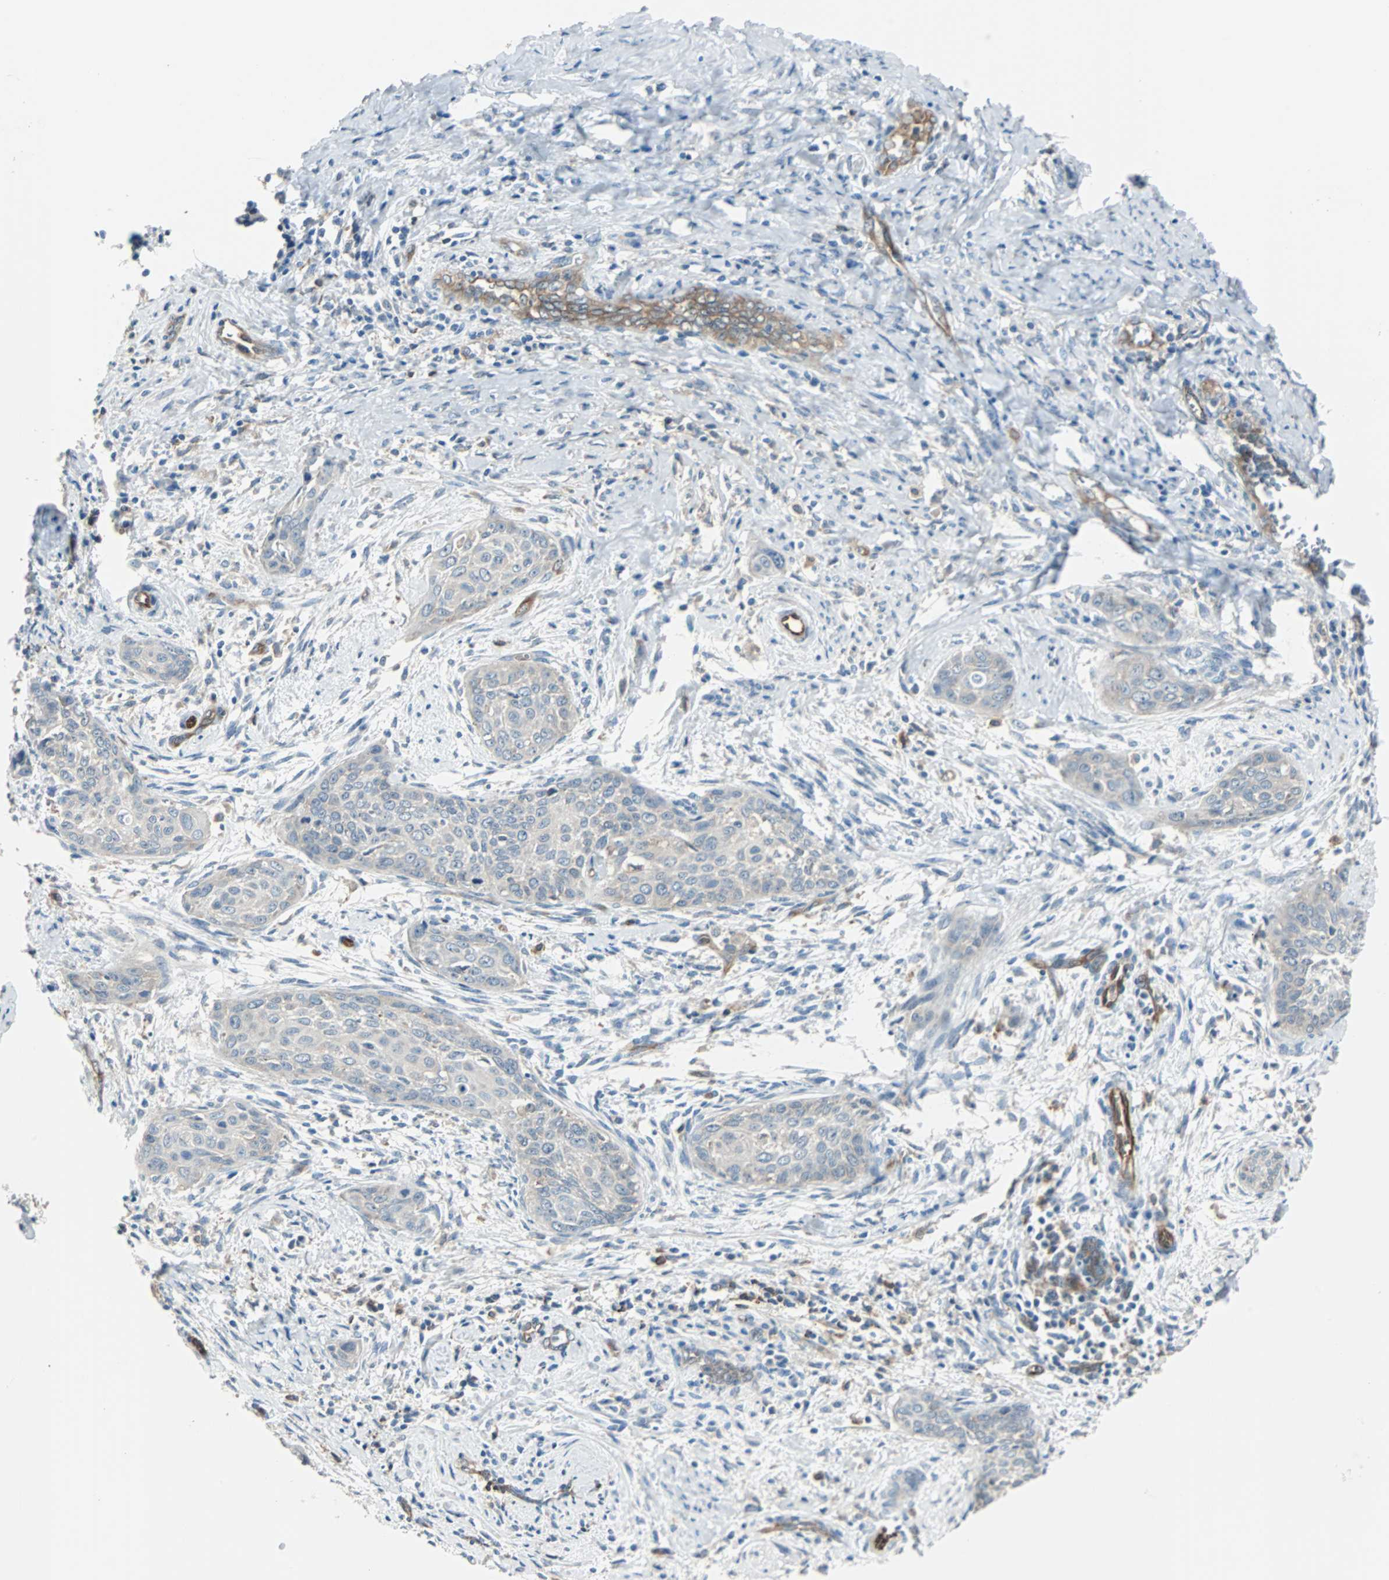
{"staining": {"intensity": "weak", "quantity": "25%-75%", "location": "cytoplasmic/membranous"}, "tissue": "cervical cancer", "cell_type": "Tumor cells", "image_type": "cancer", "snomed": [{"axis": "morphology", "description": "Squamous cell carcinoma, NOS"}, {"axis": "topography", "description": "Cervix"}], "caption": "Immunohistochemistry of human cervical squamous cell carcinoma shows low levels of weak cytoplasmic/membranous positivity in approximately 25%-75% of tumor cells.", "gene": "SWAP70", "patient": {"sex": "female", "age": 33}}